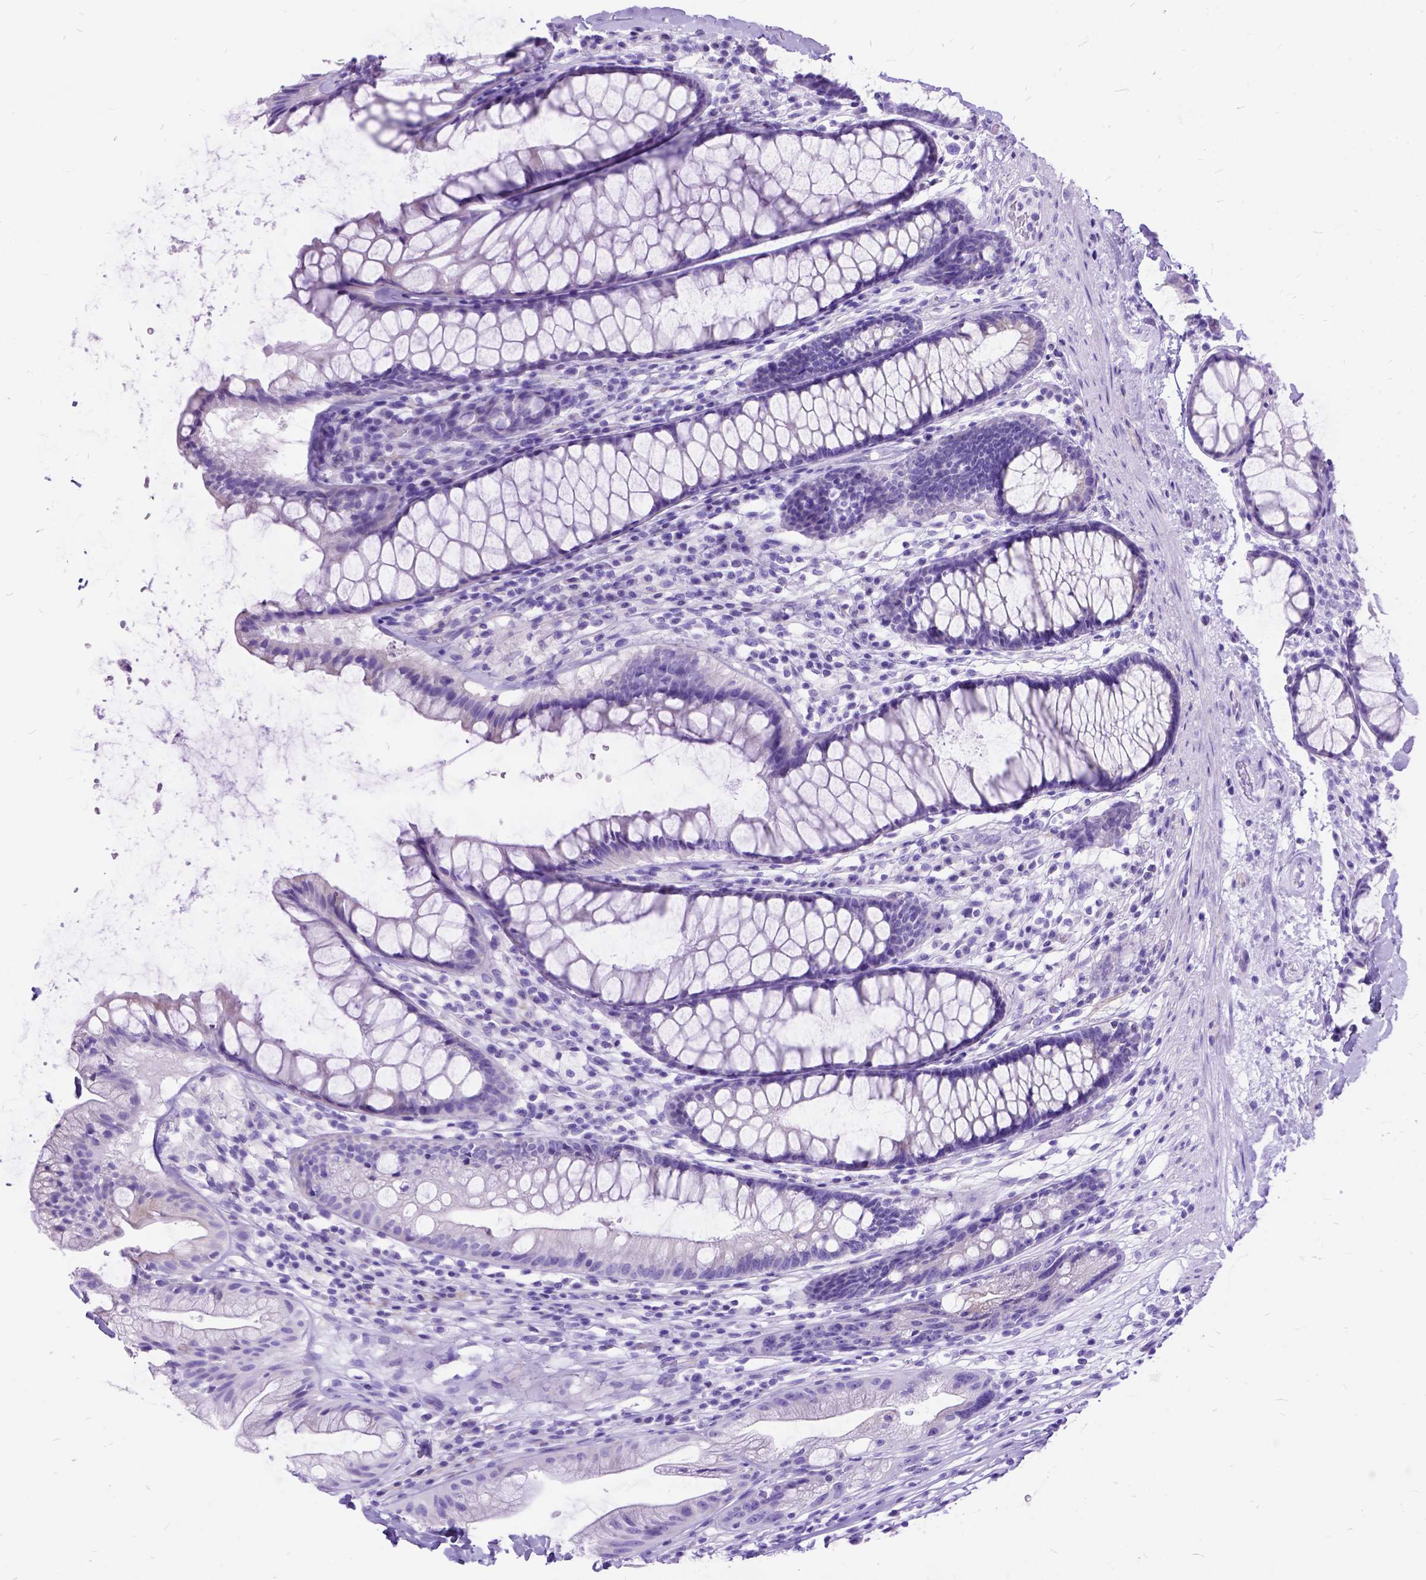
{"staining": {"intensity": "negative", "quantity": "none", "location": "none"}, "tissue": "rectum", "cell_type": "Glandular cells", "image_type": "normal", "snomed": [{"axis": "morphology", "description": "Normal tissue, NOS"}, {"axis": "topography", "description": "Rectum"}], "caption": "High power microscopy photomicrograph of an immunohistochemistry (IHC) photomicrograph of unremarkable rectum, revealing no significant positivity in glandular cells. Brightfield microscopy of immunohistochemistry (IHC) stained with DAB (3,3'-diaminobenzidine) (brown) and hematoxylin (blue), captured at high magnification.", "gene": "DNAH2", "patient": {"sex": "male", "age": 72}}